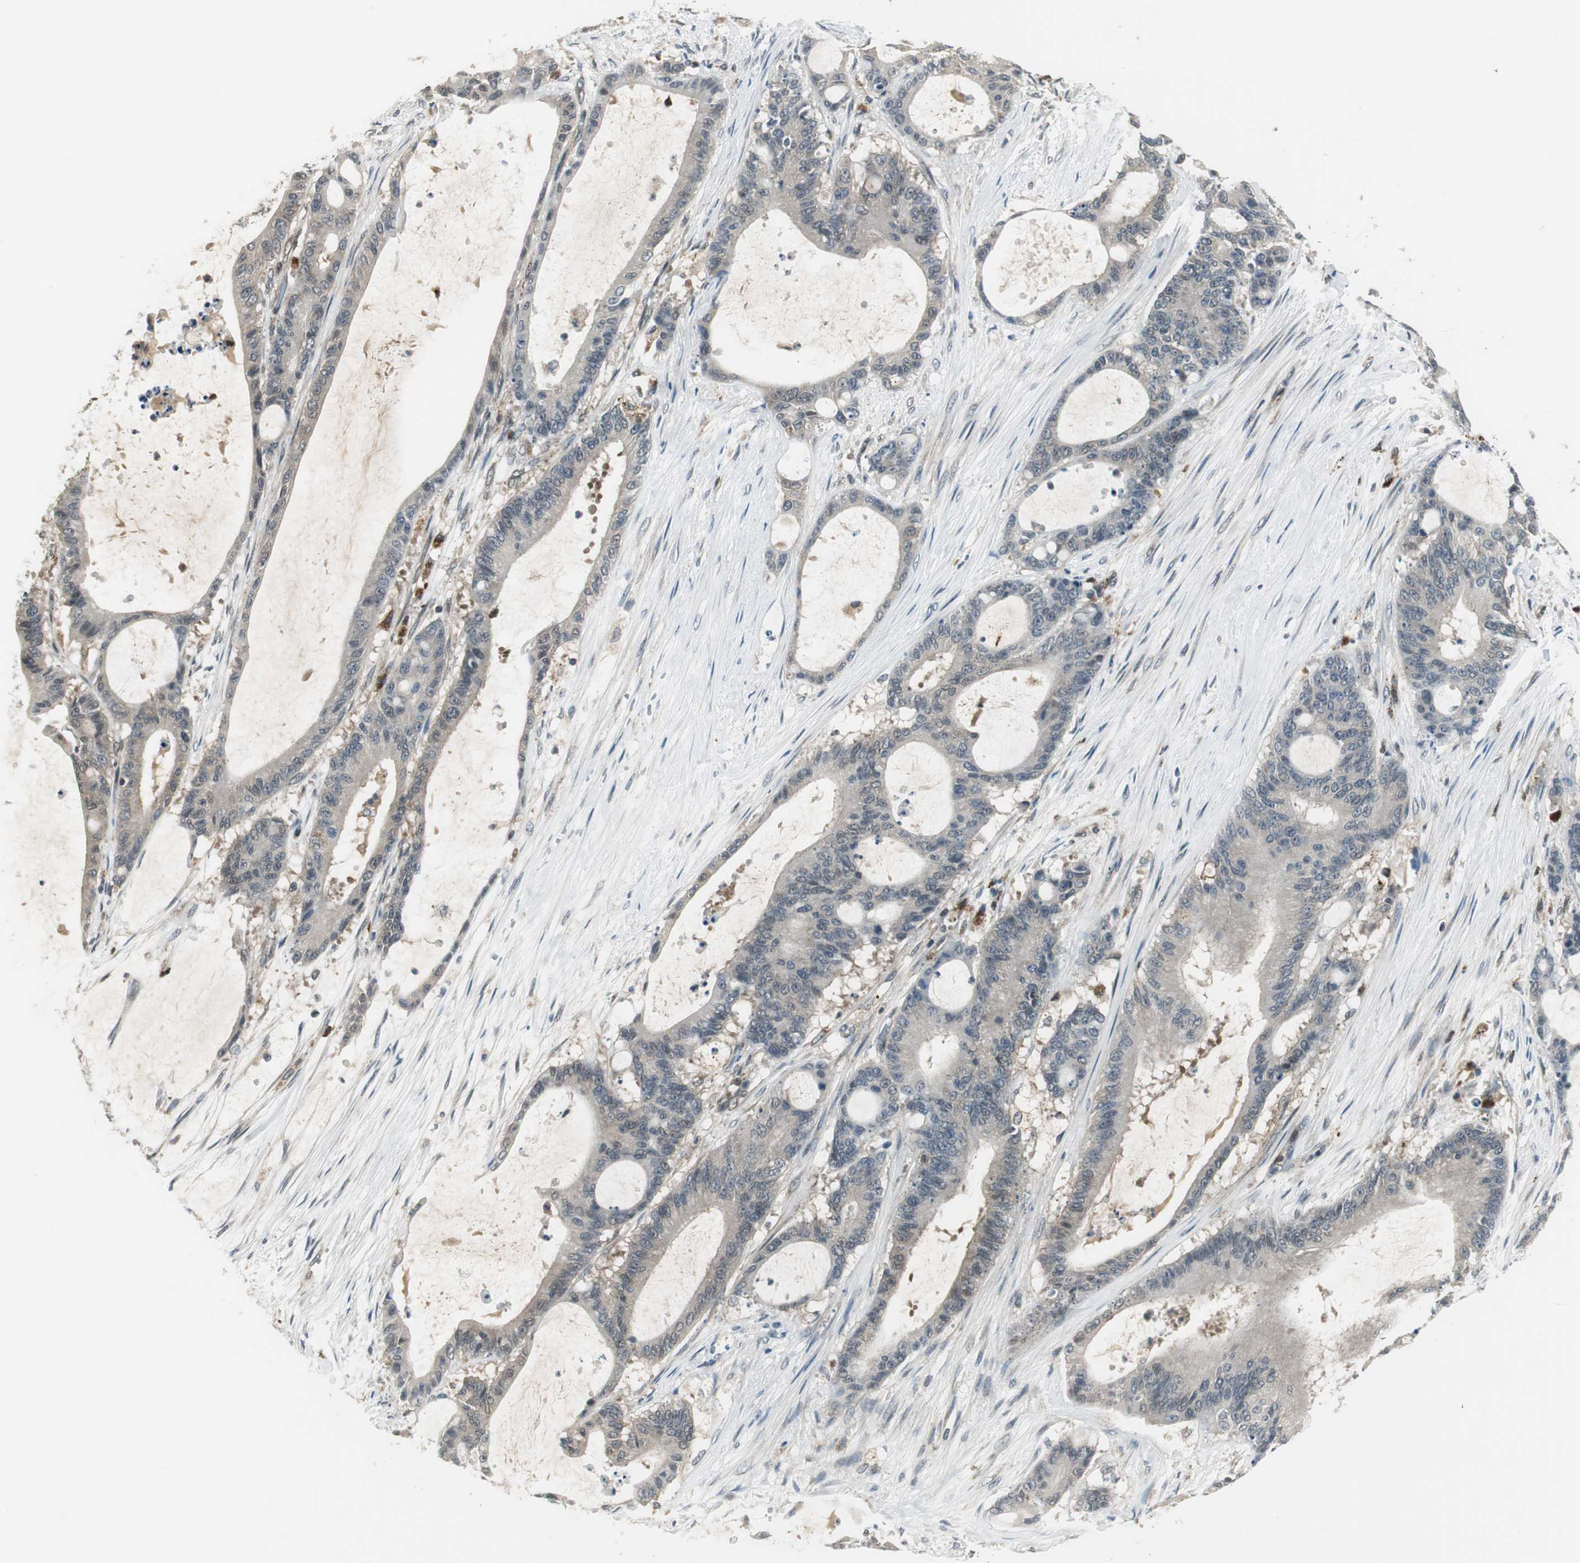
{"staining": {"intensity": "weak", "quantity": "25%-75%", "location": "cytoplasmic/membranous"}, "tissue": "liver cancer", "cell_type": "Tumor cells", "image_type": "cancer", "snomed": [{"axis": "morphology", "description": "Cholangiocarcinoma"}, {"axis": "topography", "description": "Liver"}], "caption": "Weak cytoplasmic/membranous positivity for a protein is seen in about 25%-75% of tumor cells of cholangiocarcinoma (liver) using immunohistochemistry (IHC).", "gene": "NCK1", "patient": {"sex": "female", "age": 73}}